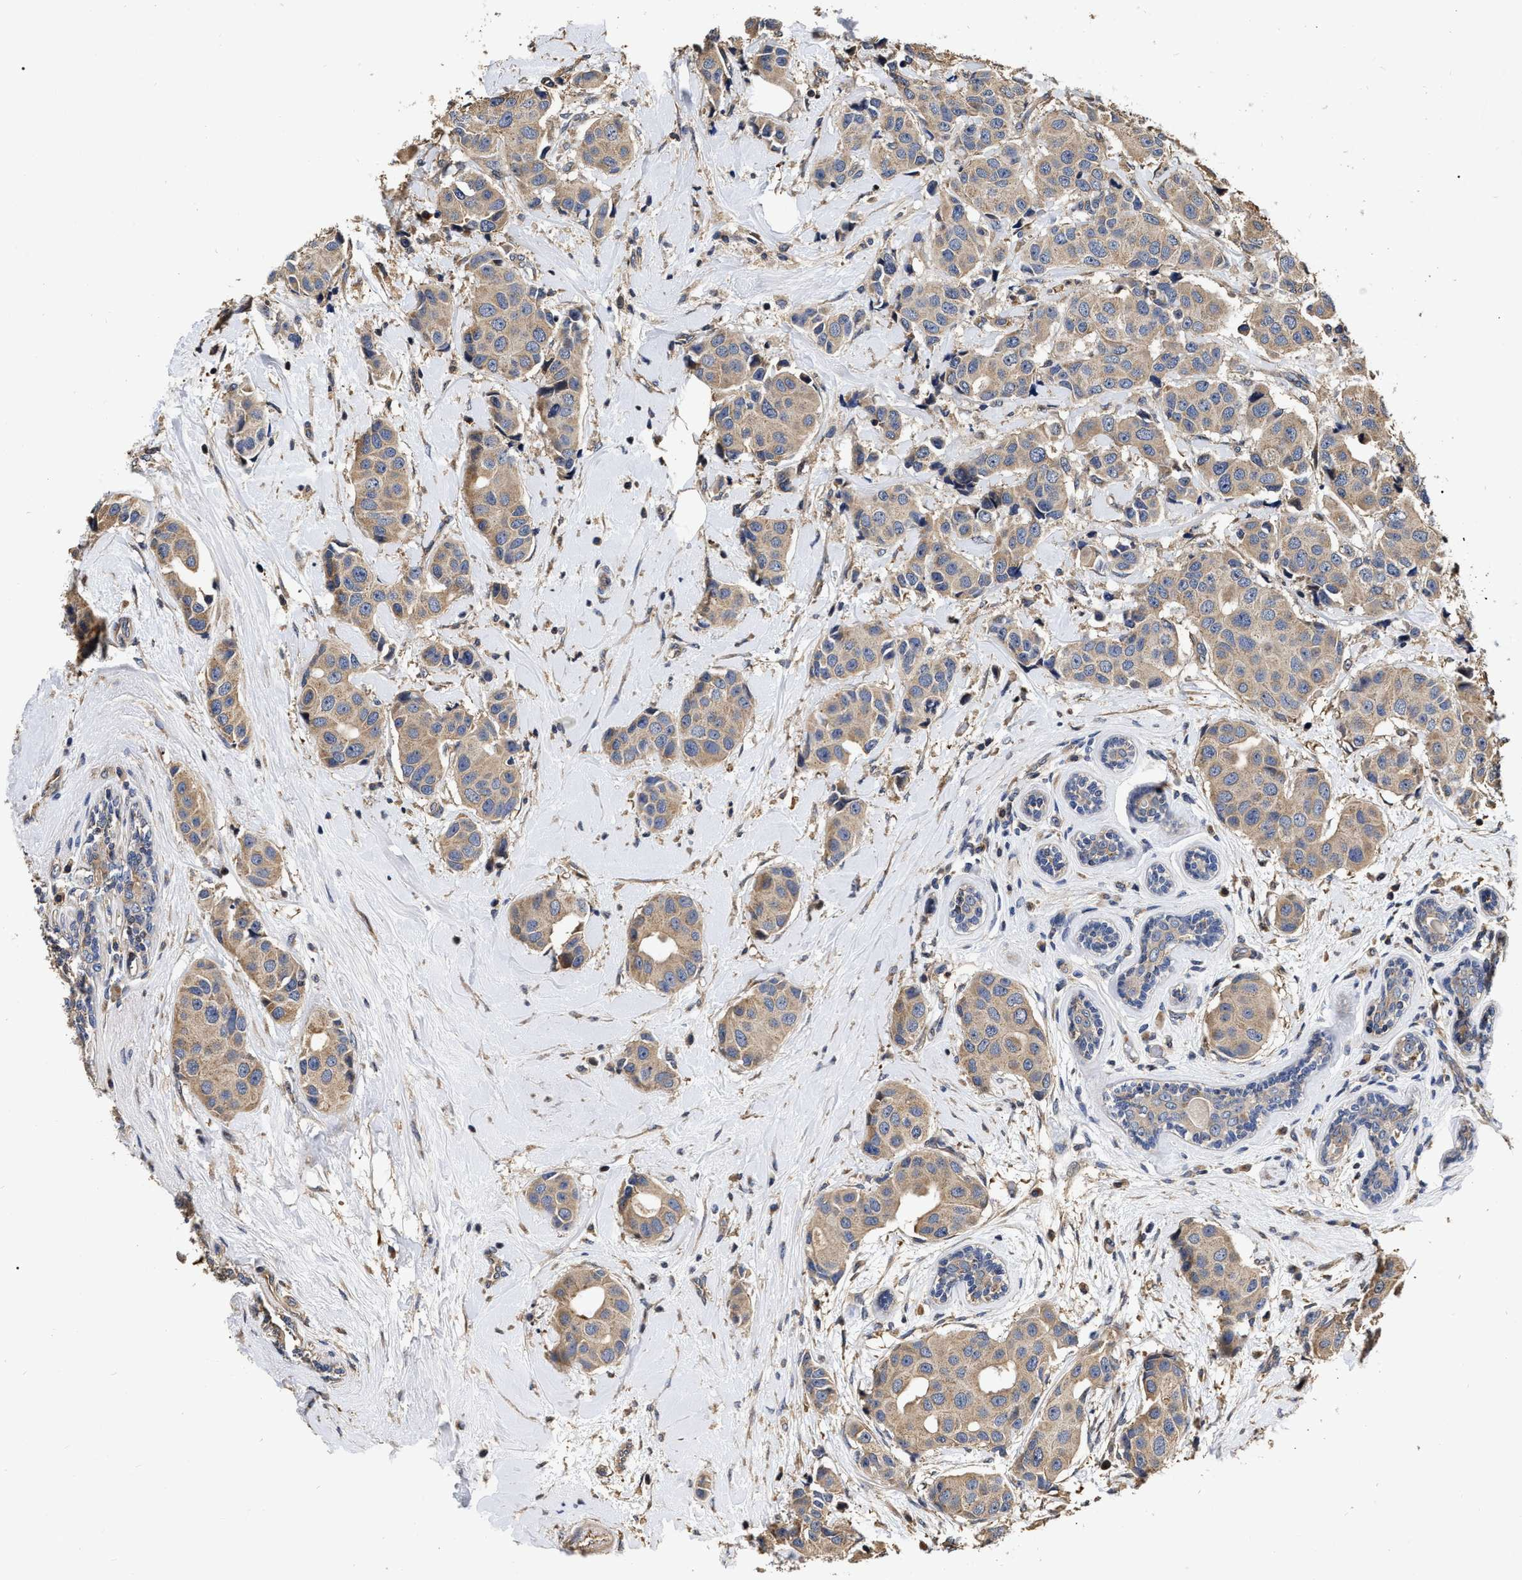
{"staining": {"intensity": "weak", "quantity": ">75%", "location": "cytoplasmic/membranous"}, "tissue": "breast cancer", "cell_type": "Tumor cells", "image_type": "cancer", "snomed": [{"axis": "morphology", "description": "Normal tissue, NOS"}, {"axis": "morphology", "description": "Duct carcinoma"}, {"axis": "topography", "description": "Breast"}], "caption": "Human breast cancer stained for a protein (brown) demonstrates weak cytoplasmic/membranous positive staining in about >75% of tumor cells.", "gene": "ABCG8", "patient": {"sex": "female", "age": 39}}